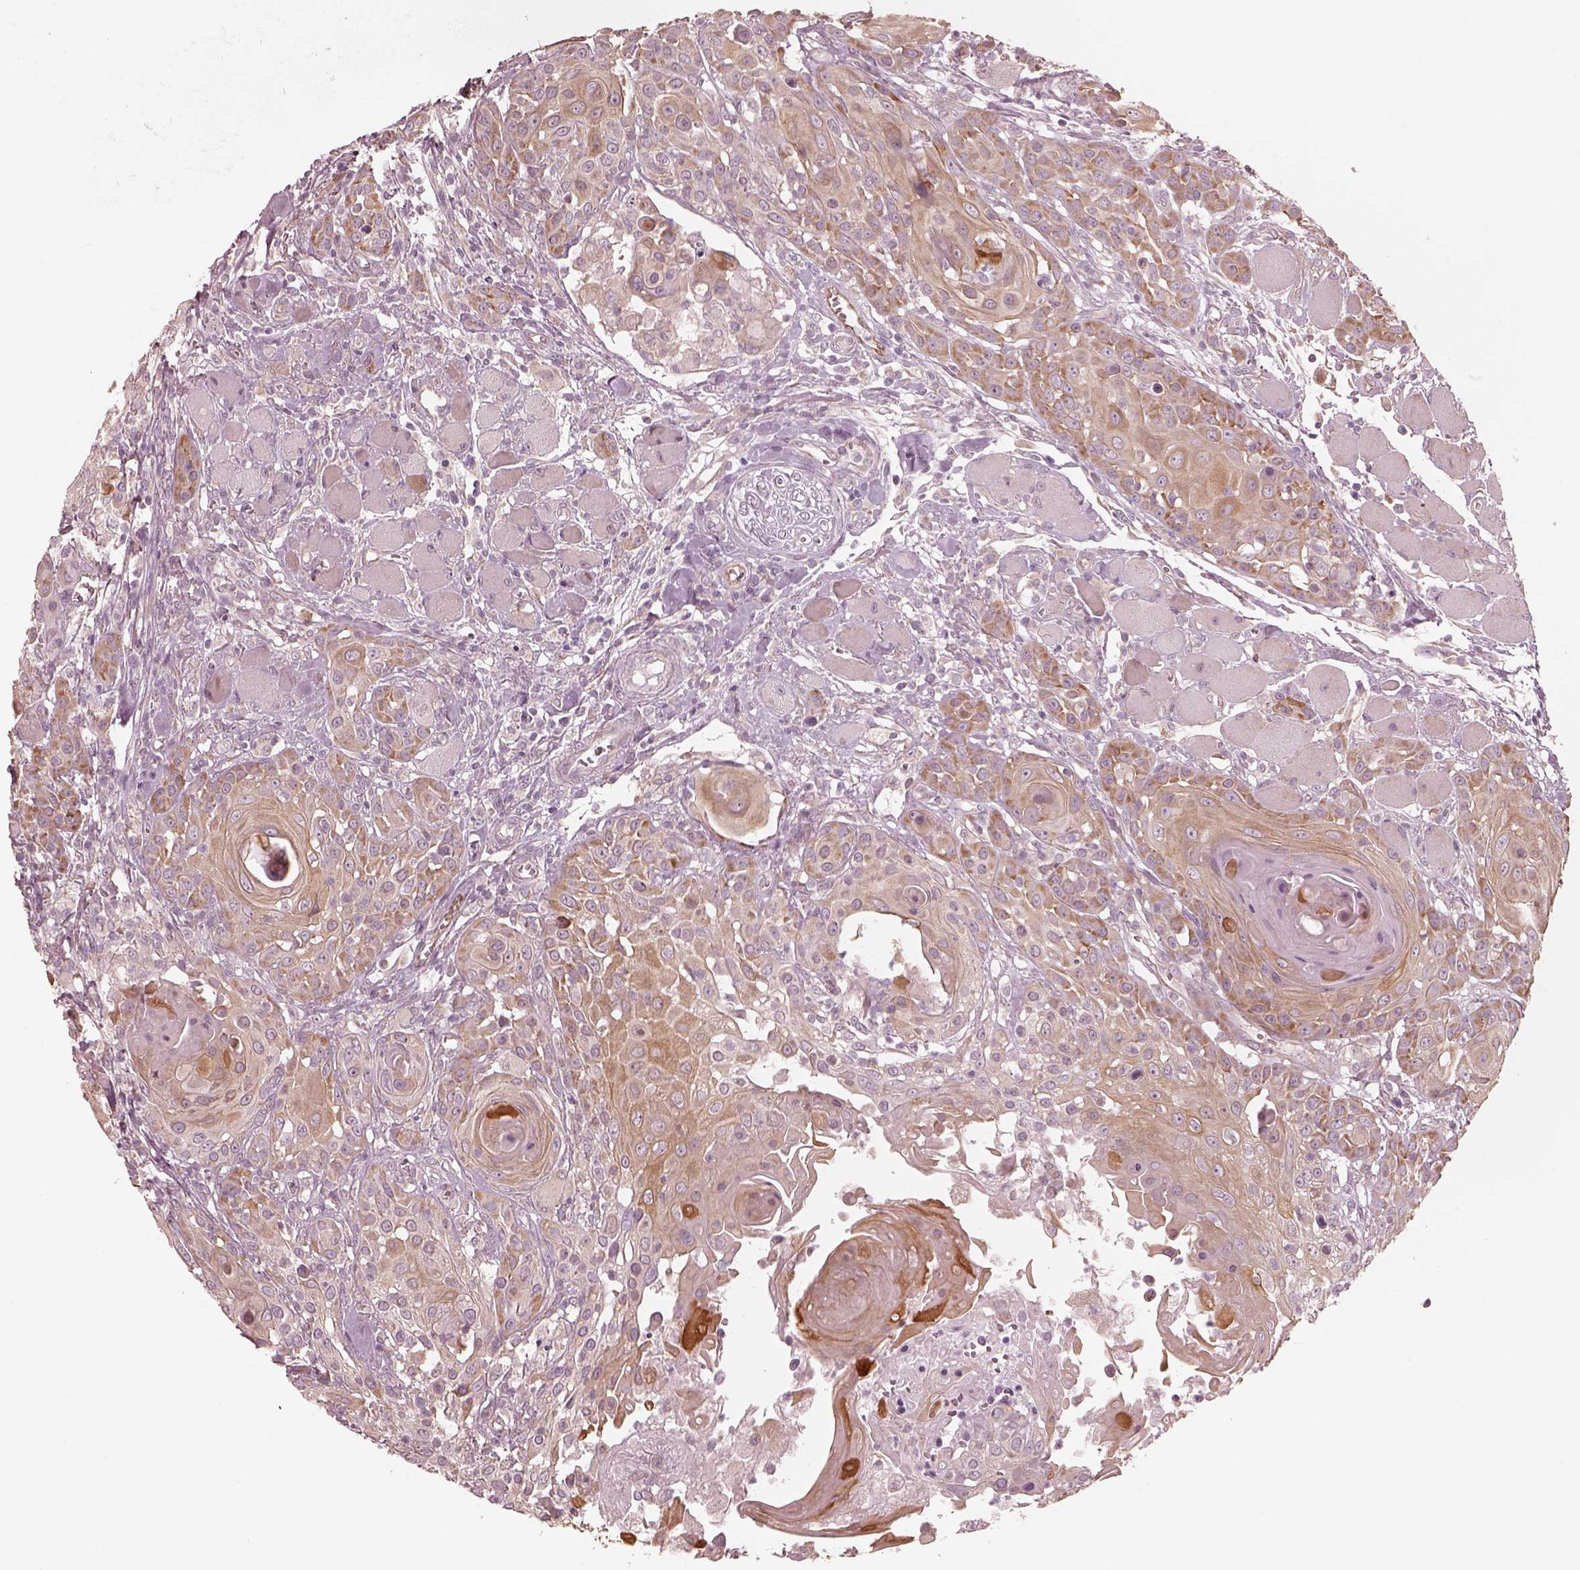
{"staining": {"intensity": "moderate", "quantity": "<25%", "location": "cytoplasmic/membranous"}, "tissue": "head and neck cancer", "cell_type": "Tumor cells", "image_type": "cancer", "snomed": [{"axis": "morphology", "description": "Squamous cell carcinoma, NOS"}, {"axis": "topography", "description": "Head-Neck"}], "caption": "Brown immunohistochemical staining in head and neck cancer (squamous cell carcinoma) demonstrates moderate cytoplasmic/membranous expression in about <25% of tumor cells.", "gene": "RAB3C", "patient": {"sex": "female", "age": 80}}